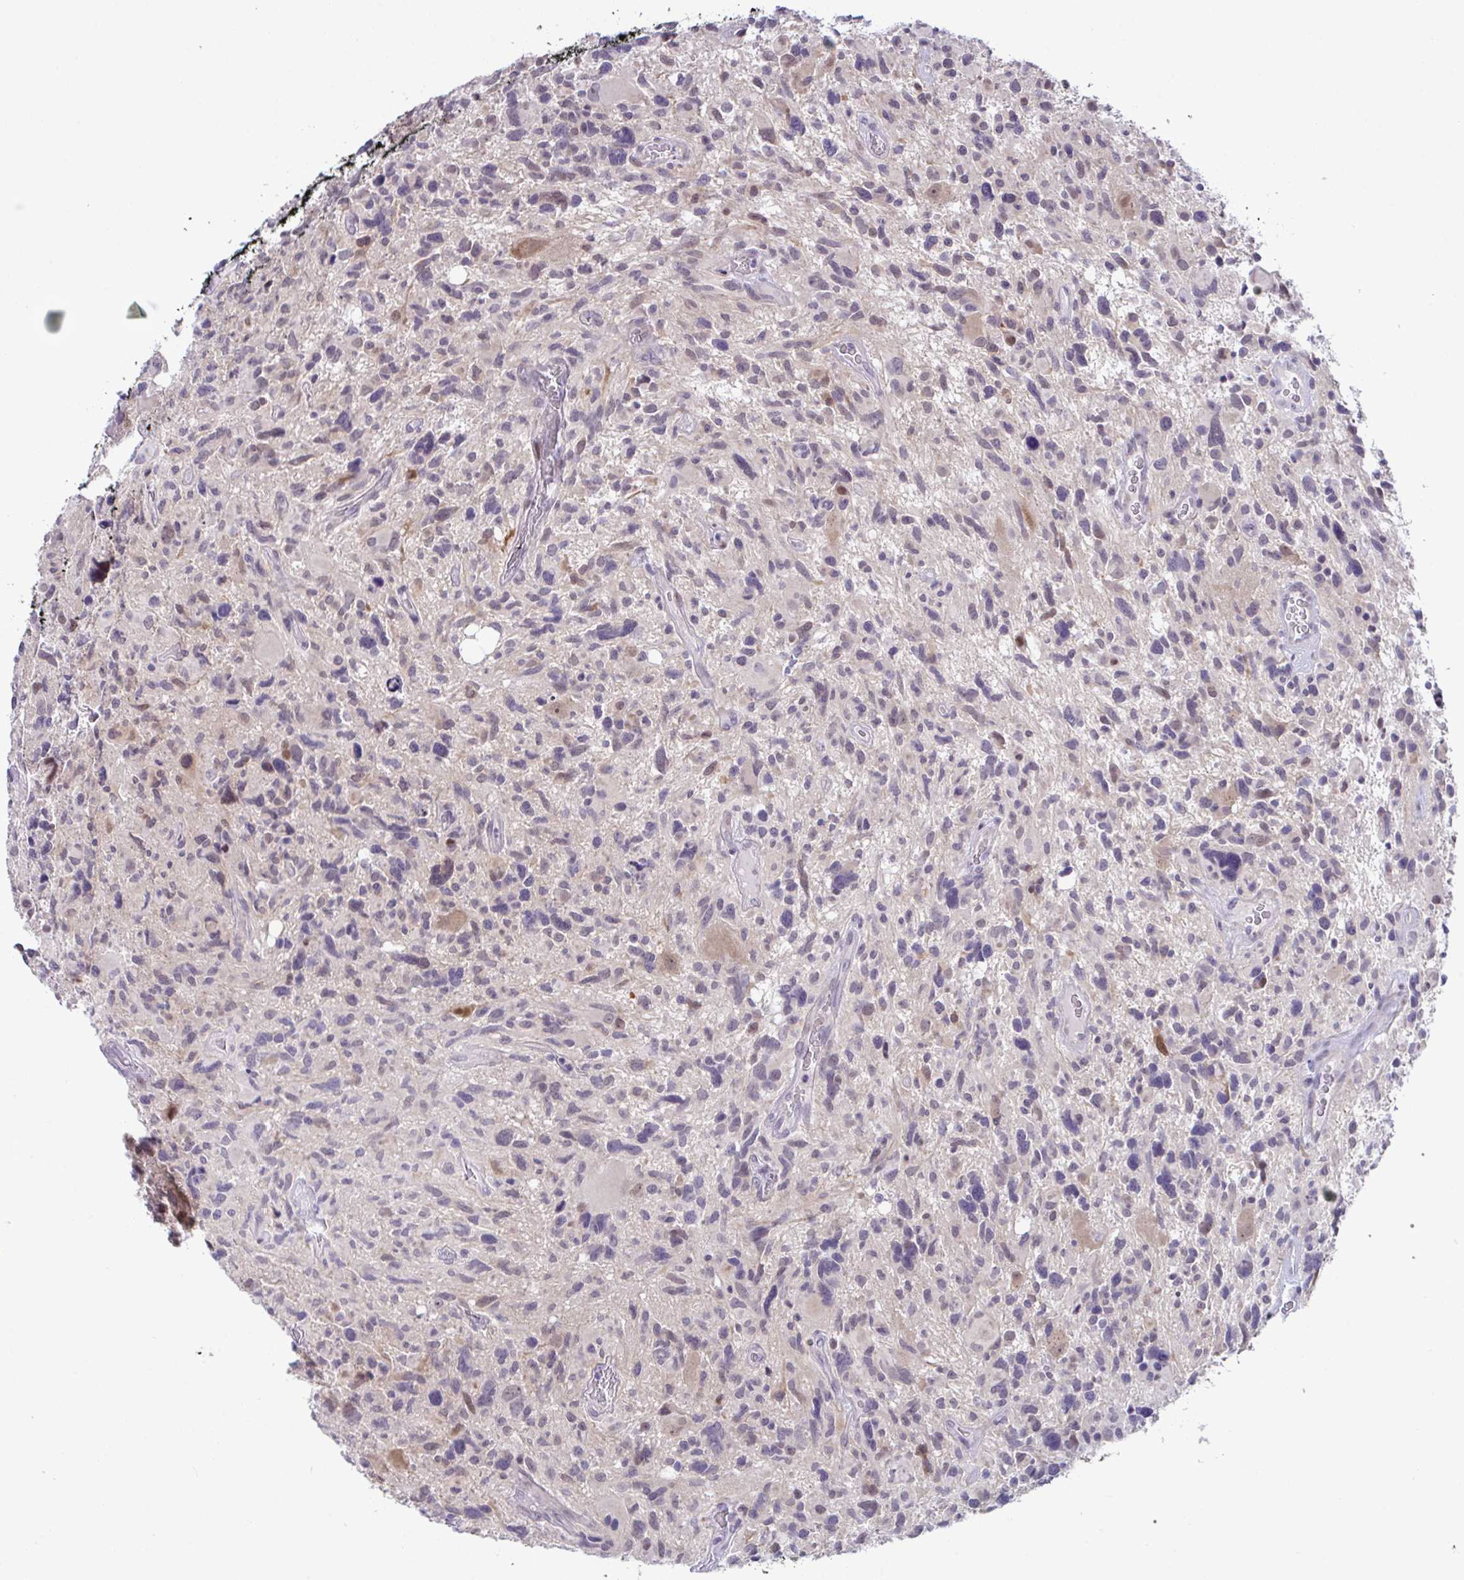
{"staining": {"intensity": "moderate", "quantity": "<25%", "location": "nuclear"}, "tissue": "glioma", "cell_type": "Tumor cells", "image_type": "cancer", "snomed": [{"axis": "morphology", "description": "Glioma, malignant, High grade"}, {"axis": "topography", "description": "Brain"}], "caption": "A low amount of moderate nuclear staining is seen in approximately <25% of tumor cells in glioma tissue.", "gene": "USP35", "patient": {"sex": "male", "age": 49}}